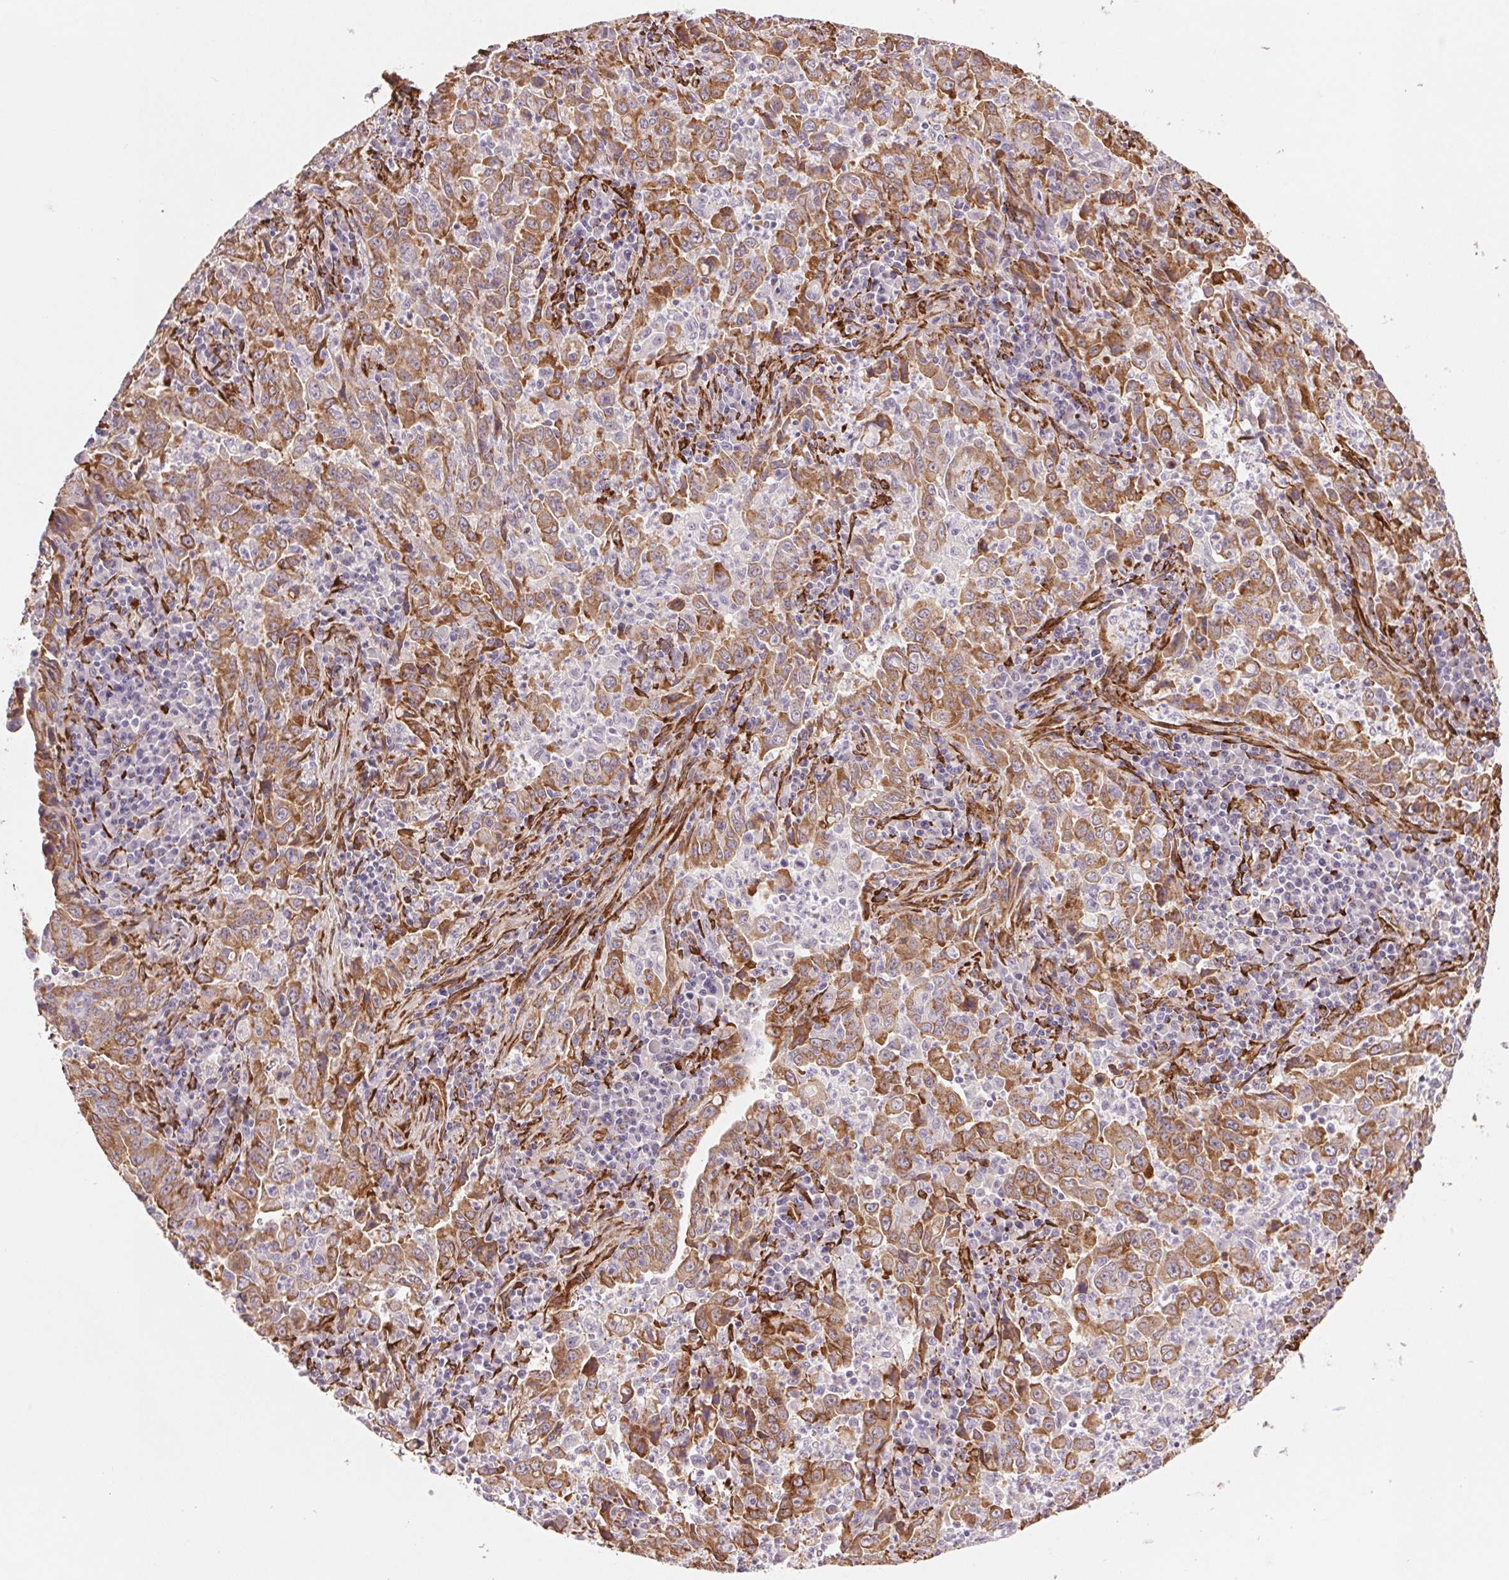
{"staining": {"intensity": "moderate", "quantity": ">75%", "location": "cytoplasmic/membranous"}, "tissue": "lung cancer", "cell_type": "Tumor cells", "image_type": "cancer", "snomed": [{"axis": "morphology", "description": "Adenocarcinoma, NOS"}, {"axis": "topography", "description": "Lung"}], "caption": "Immunohistochemical staining of adenocarcinoma (lung) shows moderate cytoplasmic/membranous protein positivity in about >75% of tumor cells. Nuclei are stained in blue.", "gene": "FKBP10", "patient": {"sex": "male", "age": 67}}